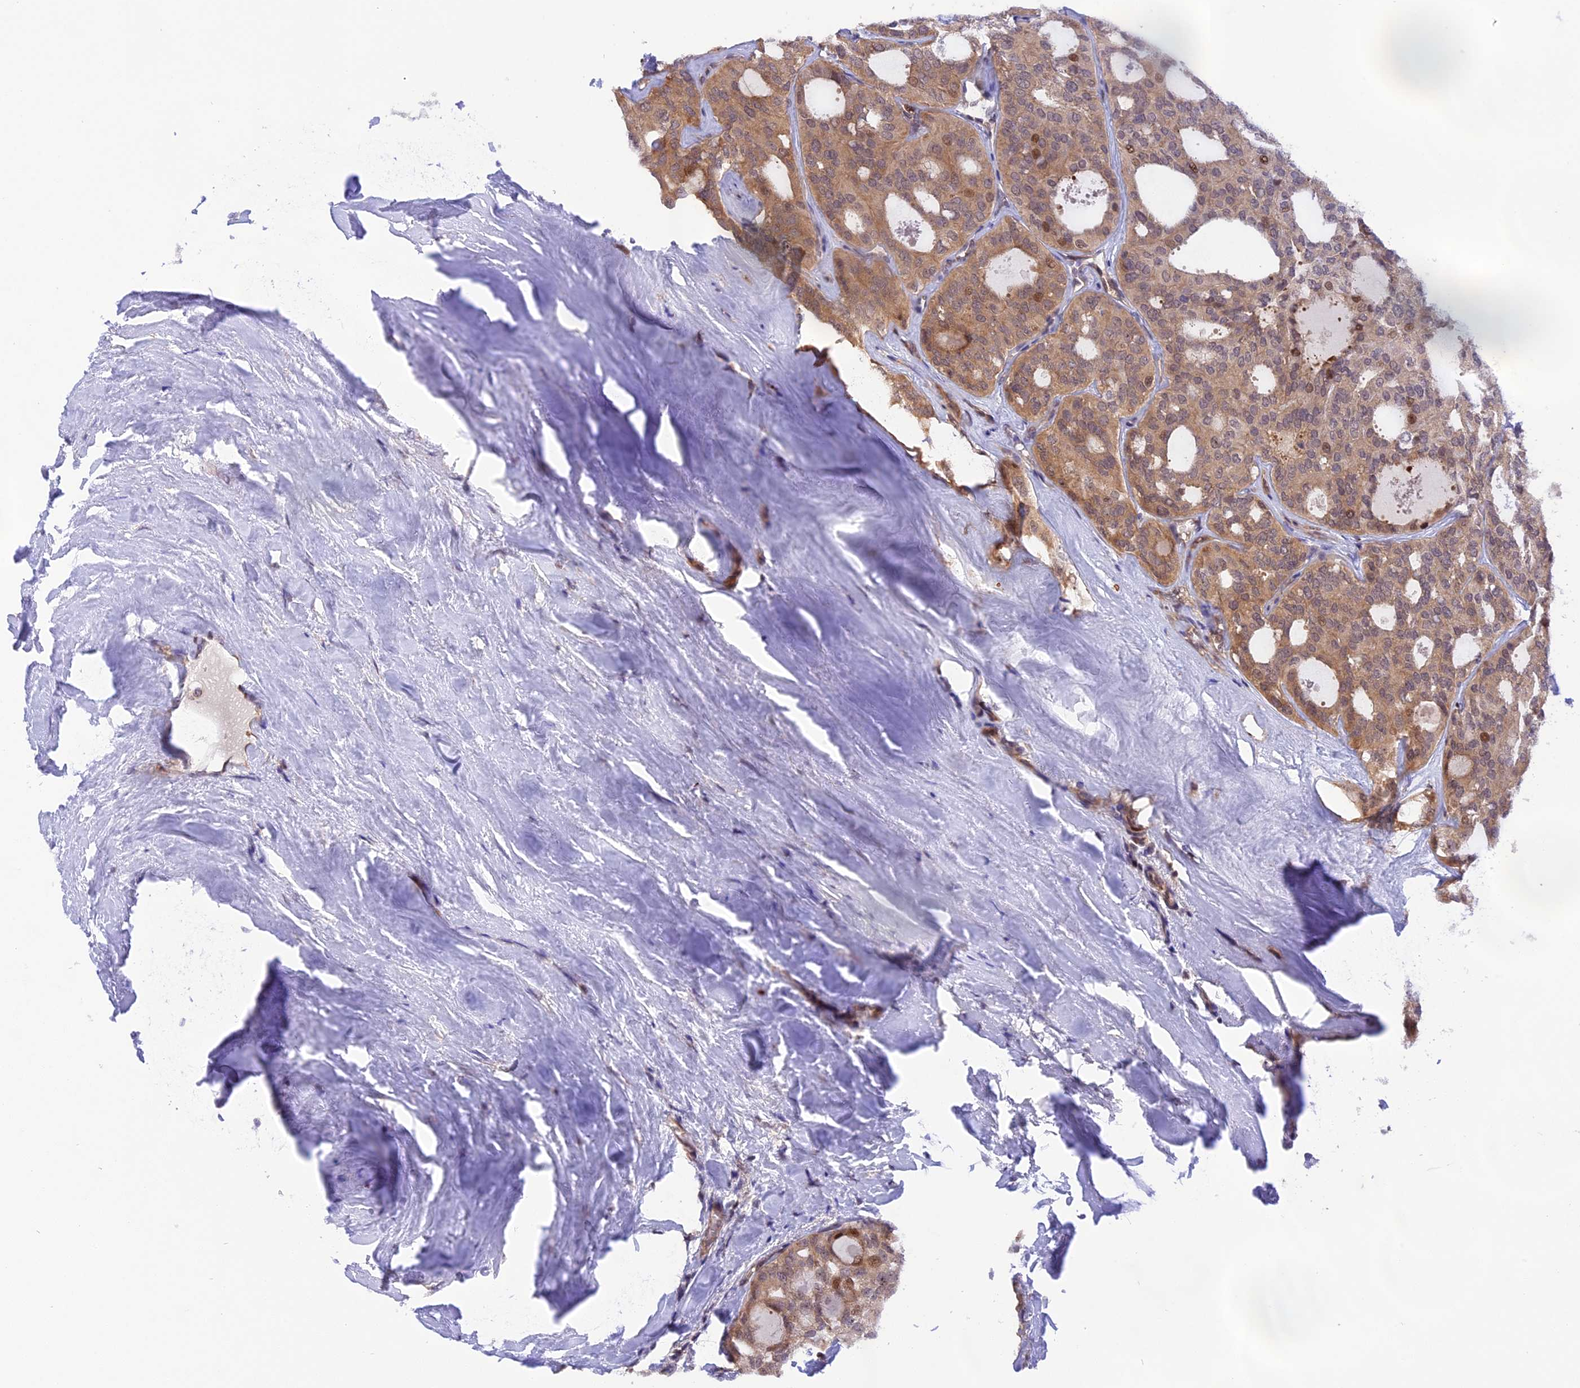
{"staining": {"intensity": "moderate", "quantity": ">75%", "location": "cytoplasmic/membranous,nuclear"}, "tissue": "thyroid cancer", "cell_type": "Tumor cells", "image_type": "cancer", "snomed": [{"axis": "morphology", "description": "Follicular adenoma carcinoma, NOS"}, {"axis": "topography", "description": "Thyroid gland"}], "caption": "A histopathology image of human thyroid cancer (follicular adenoma carcinoma) stained for a protein shows moderate cytoplasmic/membranous and nuclear brown staining in tumor cells. The protein of interest is shown in brown color, while the nuclei are stained blue.", "gene": "SAMD4A", "patient": {"sex": "male", "age": 75}}